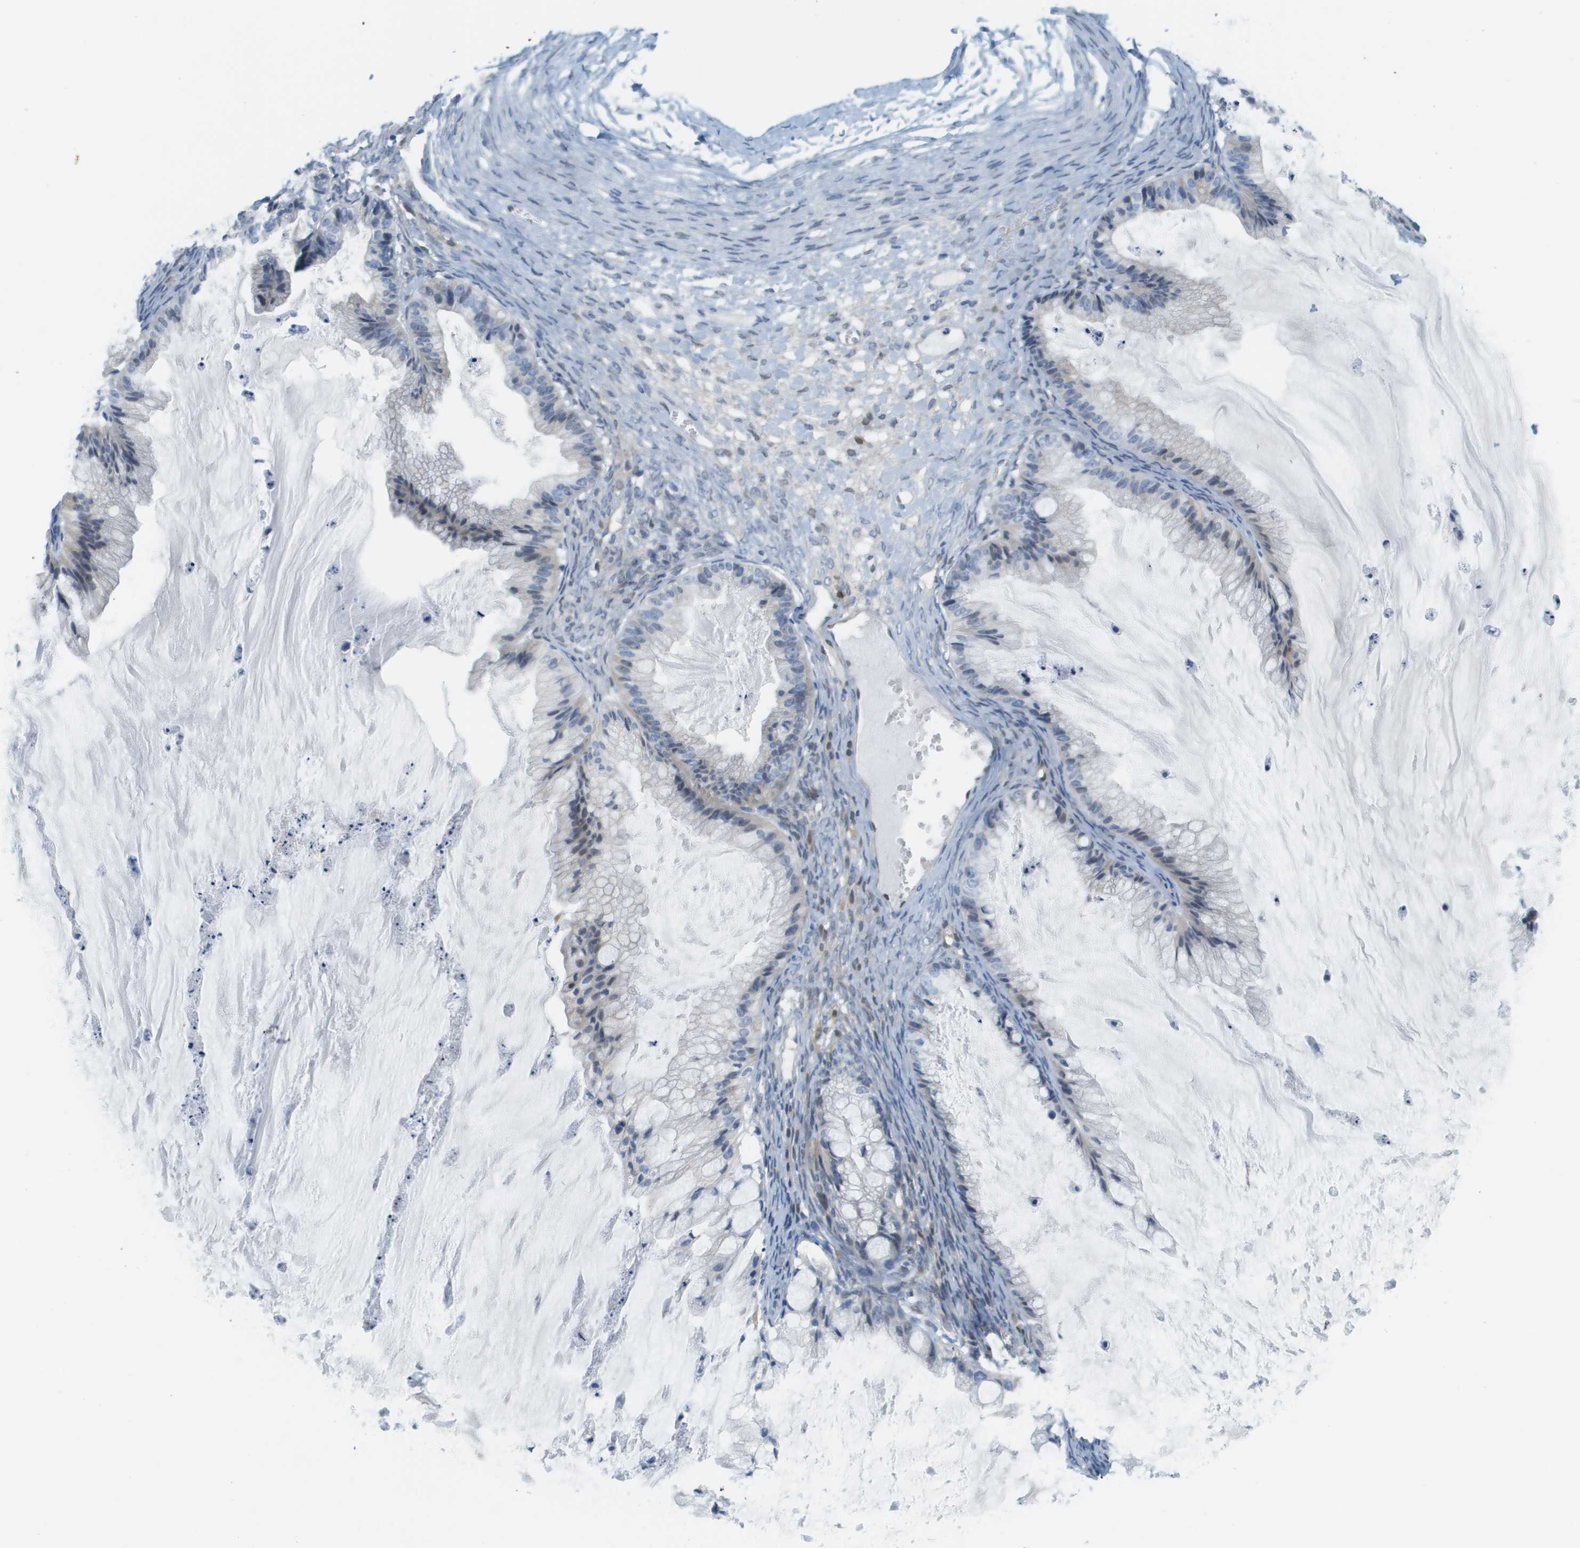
{"staining": {"intensity": "negative", "quantity": "none", "location": "none"}, "tissue": "ovarian cancer", "cell_type": "Tumor cells", "image_type": "cancer", "snomed": [{"axis": "morphology", "description": "Cystadenocarcinoma, mucinous, NOS"}, {"axis": "topography", "description": "Ovary"}], "caption": "Ovarian mucinous cystadenocarcinoma was stained to show a protein in brown. There is no significant positivity in tumor cells. The staining was performed using DAB (3,3'-diaminobenzidine) to visualize the protein expression in brown, while the nuclei were stained in blue with hematoxylin (Magnification: 20x).", "gene": "CUL9", "patient": {"sex": "female", "age": 57}}